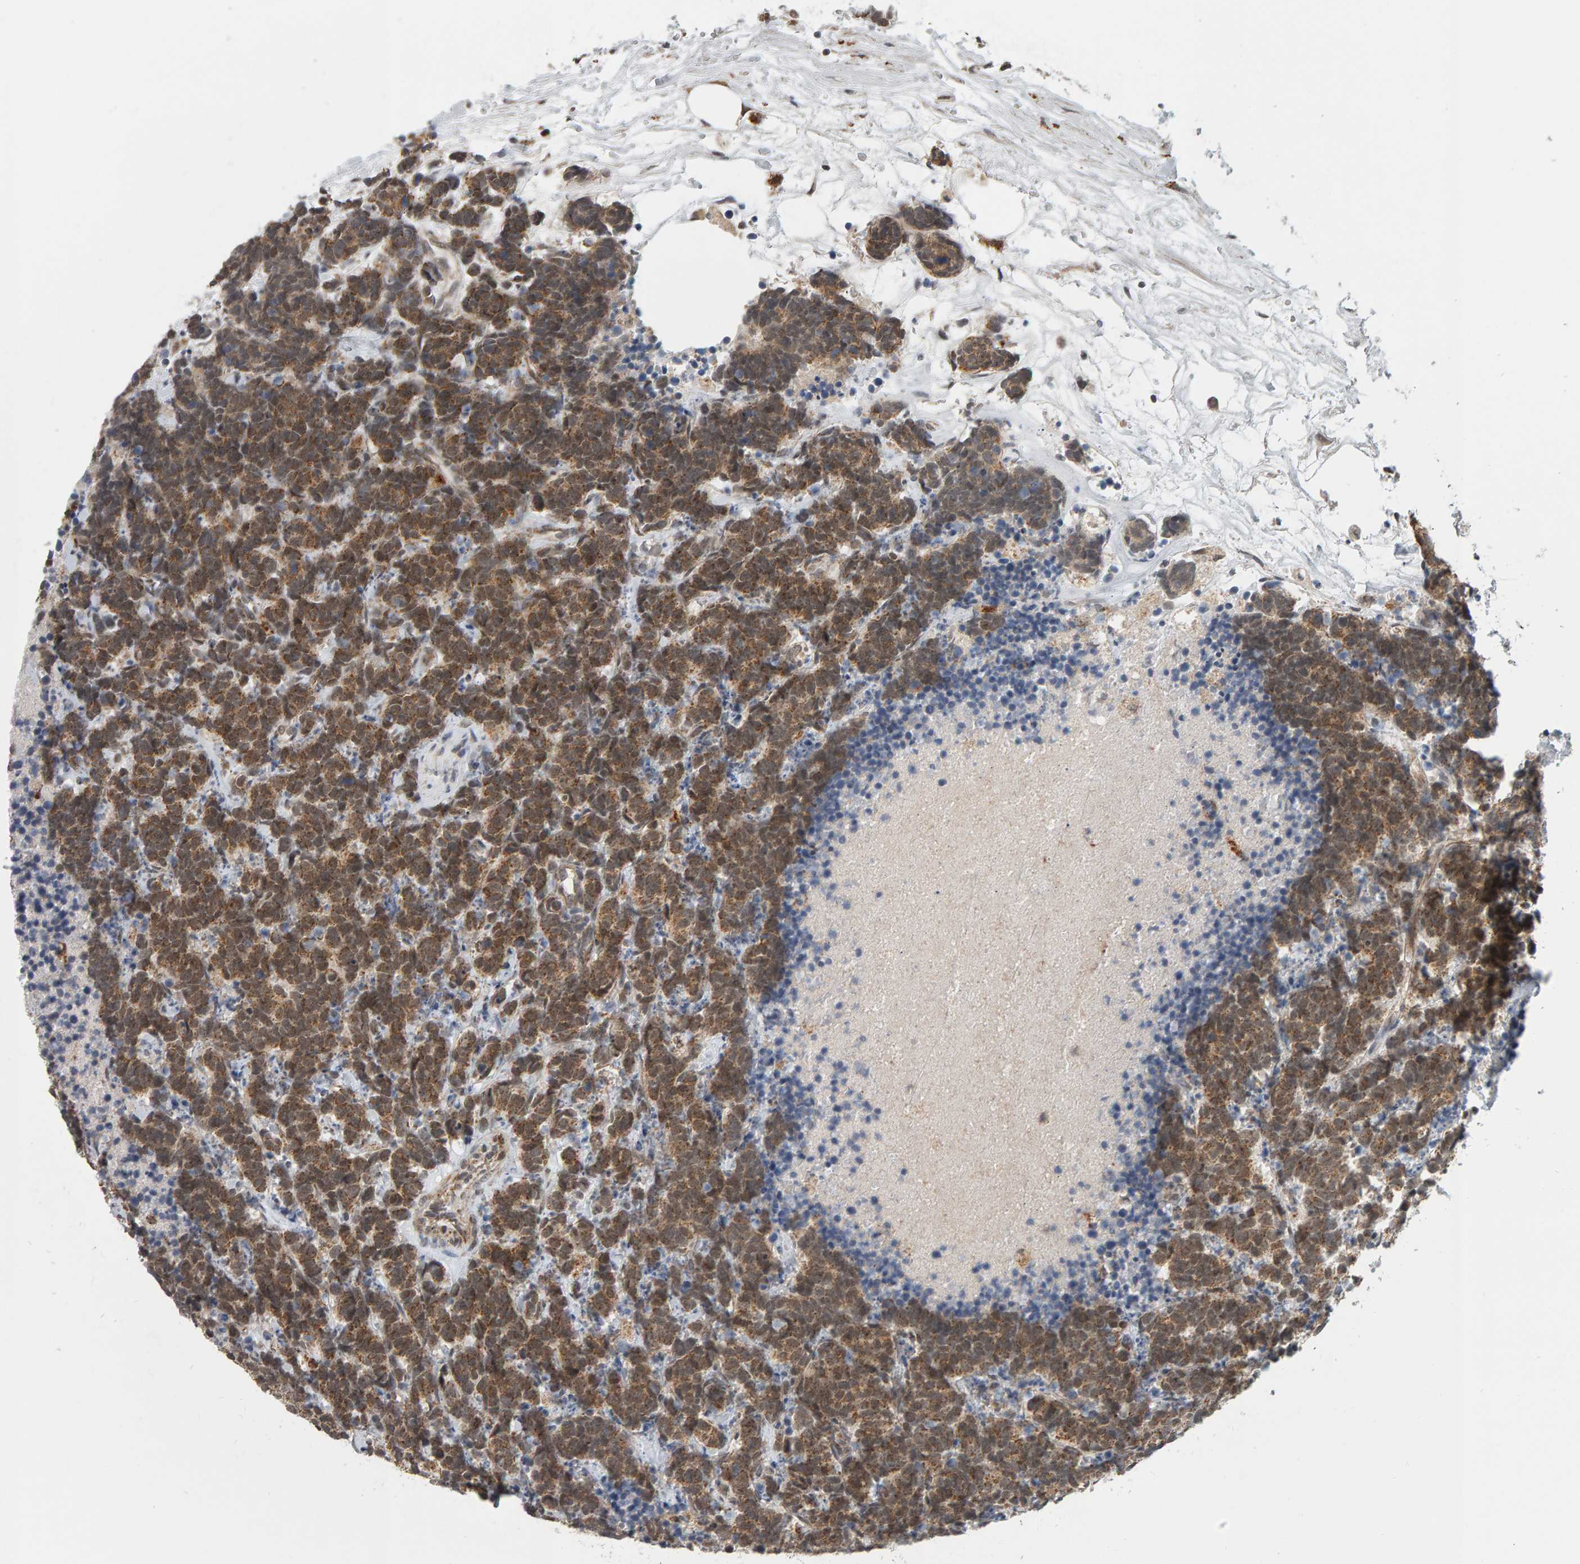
{"staining": {"intensity": "moderate", "quantity": ">75%", "location": "cytoplasmic/membranous,nuclear"}, "tissue": "carcinoid", "cell_type": "Tumor cells", "image_type": "cancer", "snomed": [{"axis": "morphology", "description": "Carcinoma, NOS"}, {"axis": "morphology", "description": "Carcinoid, malignant, NOS"}, {"axis": "topography", "description": "Urinary bladder"}], "caption": "Protein expression analysis of carcinoid exhibits moderate cytoplasmic/membranous and nuclear staining in approximately >75% of tumor cells.", "gene": "DAP3", "patient": {"sex": "male", "age": 57}}